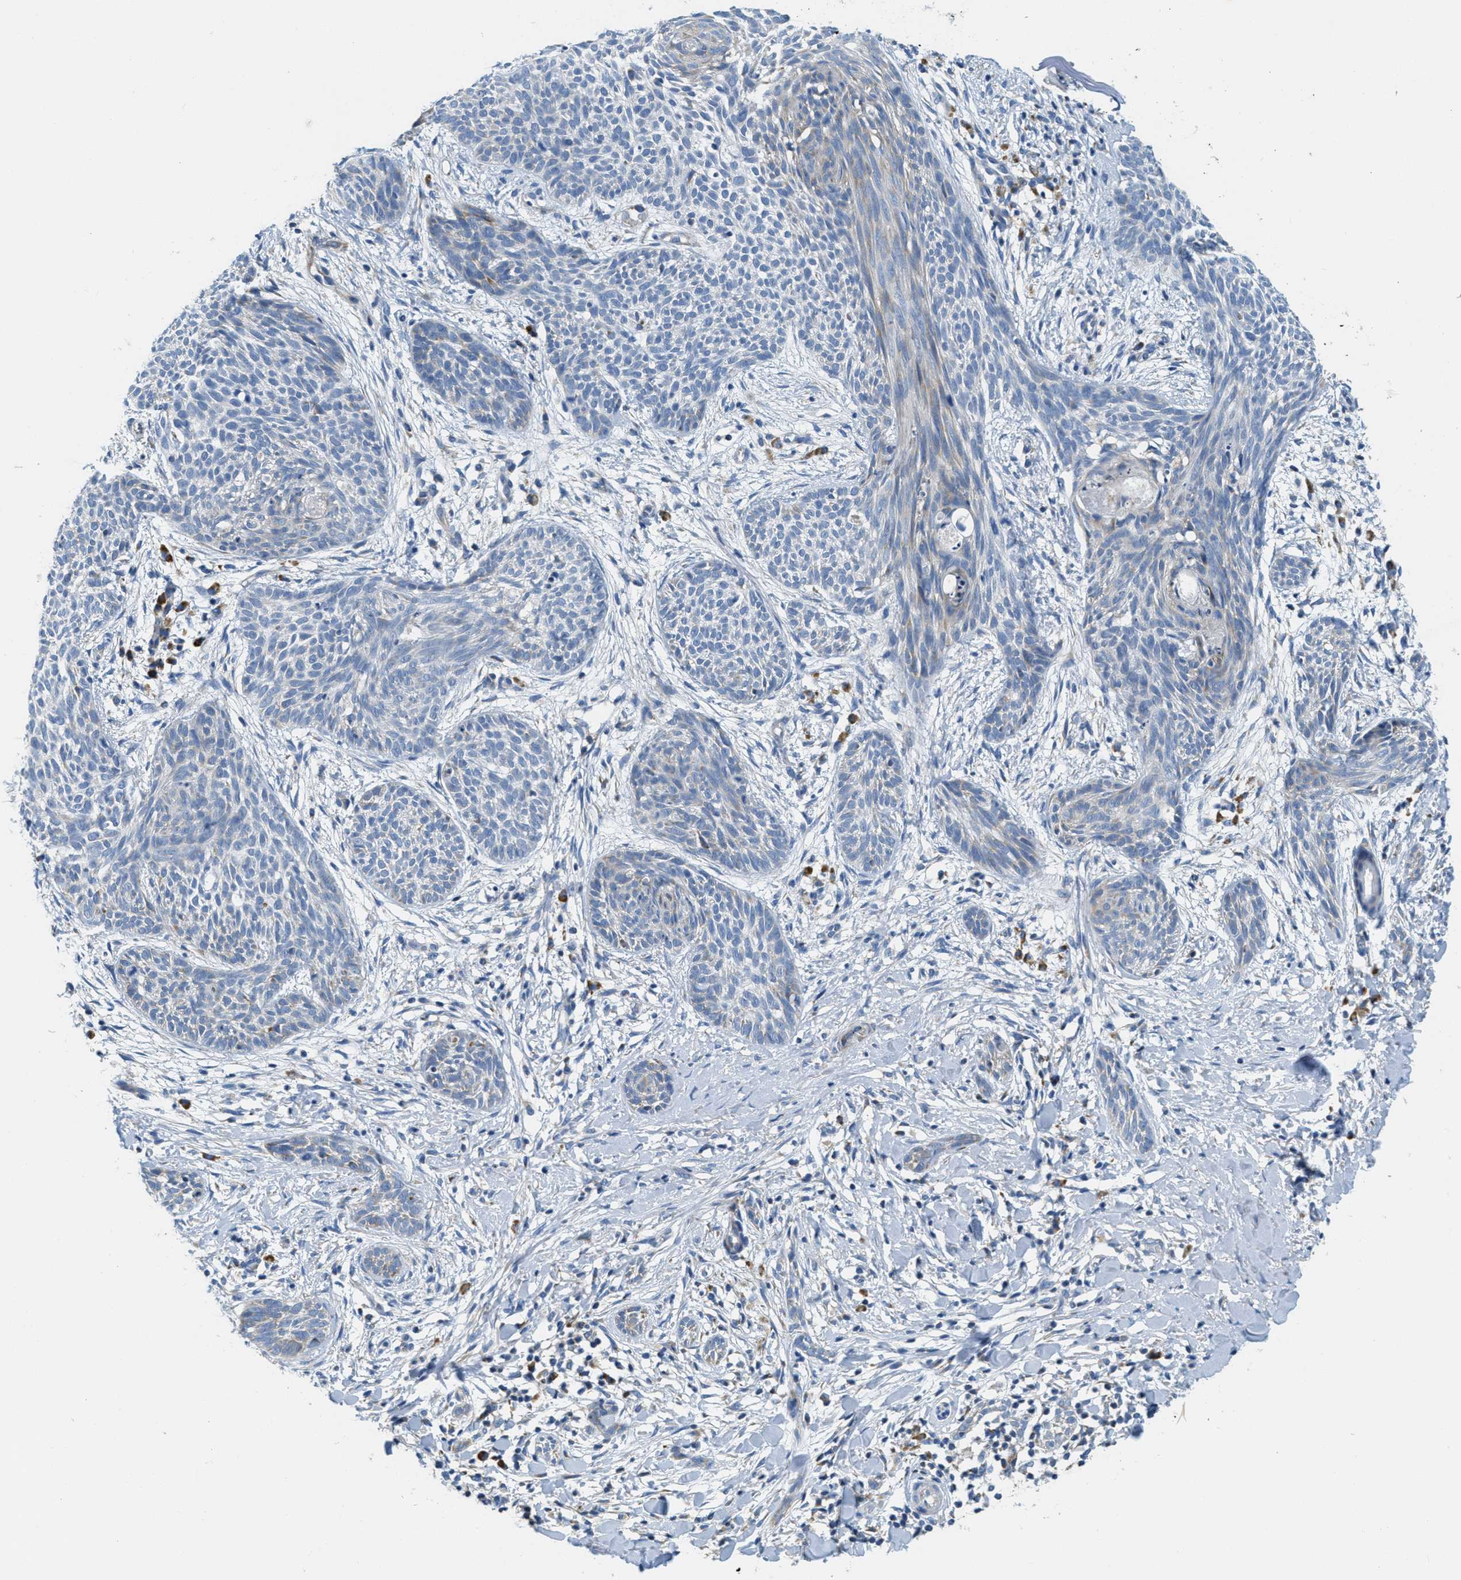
{"staining": {"intensity": "weak", "quantity": "<25%", "location": "cytoplasmic/membranous"}, "tissue": "skin cancer", "cell_type": "Tumor cells", "image_type": "cancer", "snomed": [{"axis": "morphology", "description": "Basal cell carcinoma"}, {"axis": "topography", "description": "Skin"}], "caption": "There is no significant staining in tumor cells of skin cancer (basal cell carcinoma).", "gene": "CA4", "patient": {"sex": "female", "age": 59}}